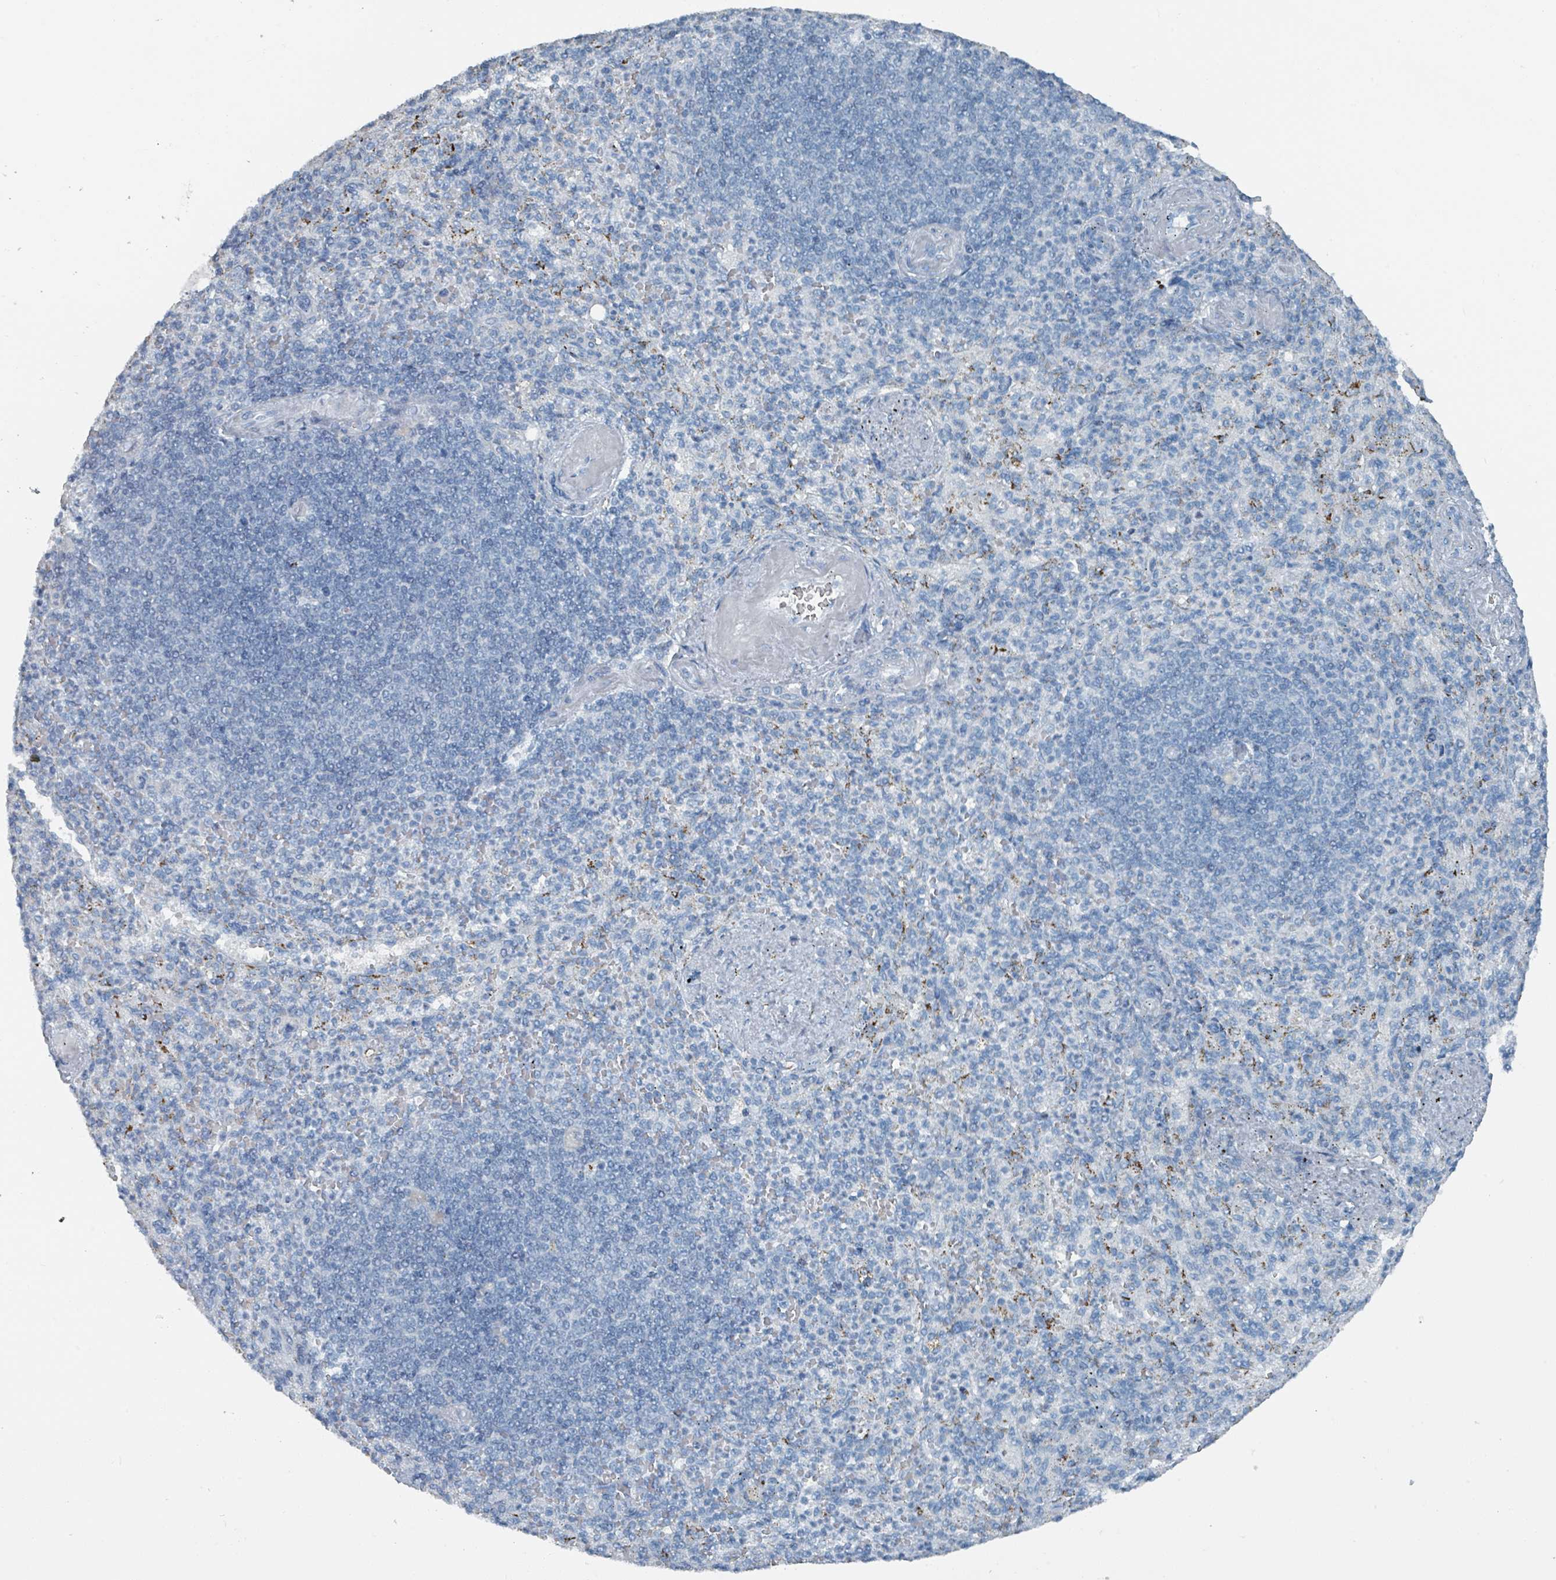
{"staining": {"intensity": "negative", "quantity": "none", "location": "none"}, "tissue": "spleen", "cell_type": "Cells in red pulp", "image_type": "normal", "snomed": [{"axis": "morphology", "description": "Normal tissue, NOS"}, {"axis": "topography", "description": "Spleen"}], "caption": "Cells in red pulp show no significant staining in normal spleen. Nuclei are stained in blue.", "gene": "GAMT", "patient": {"sex": "female", "age": 74}}